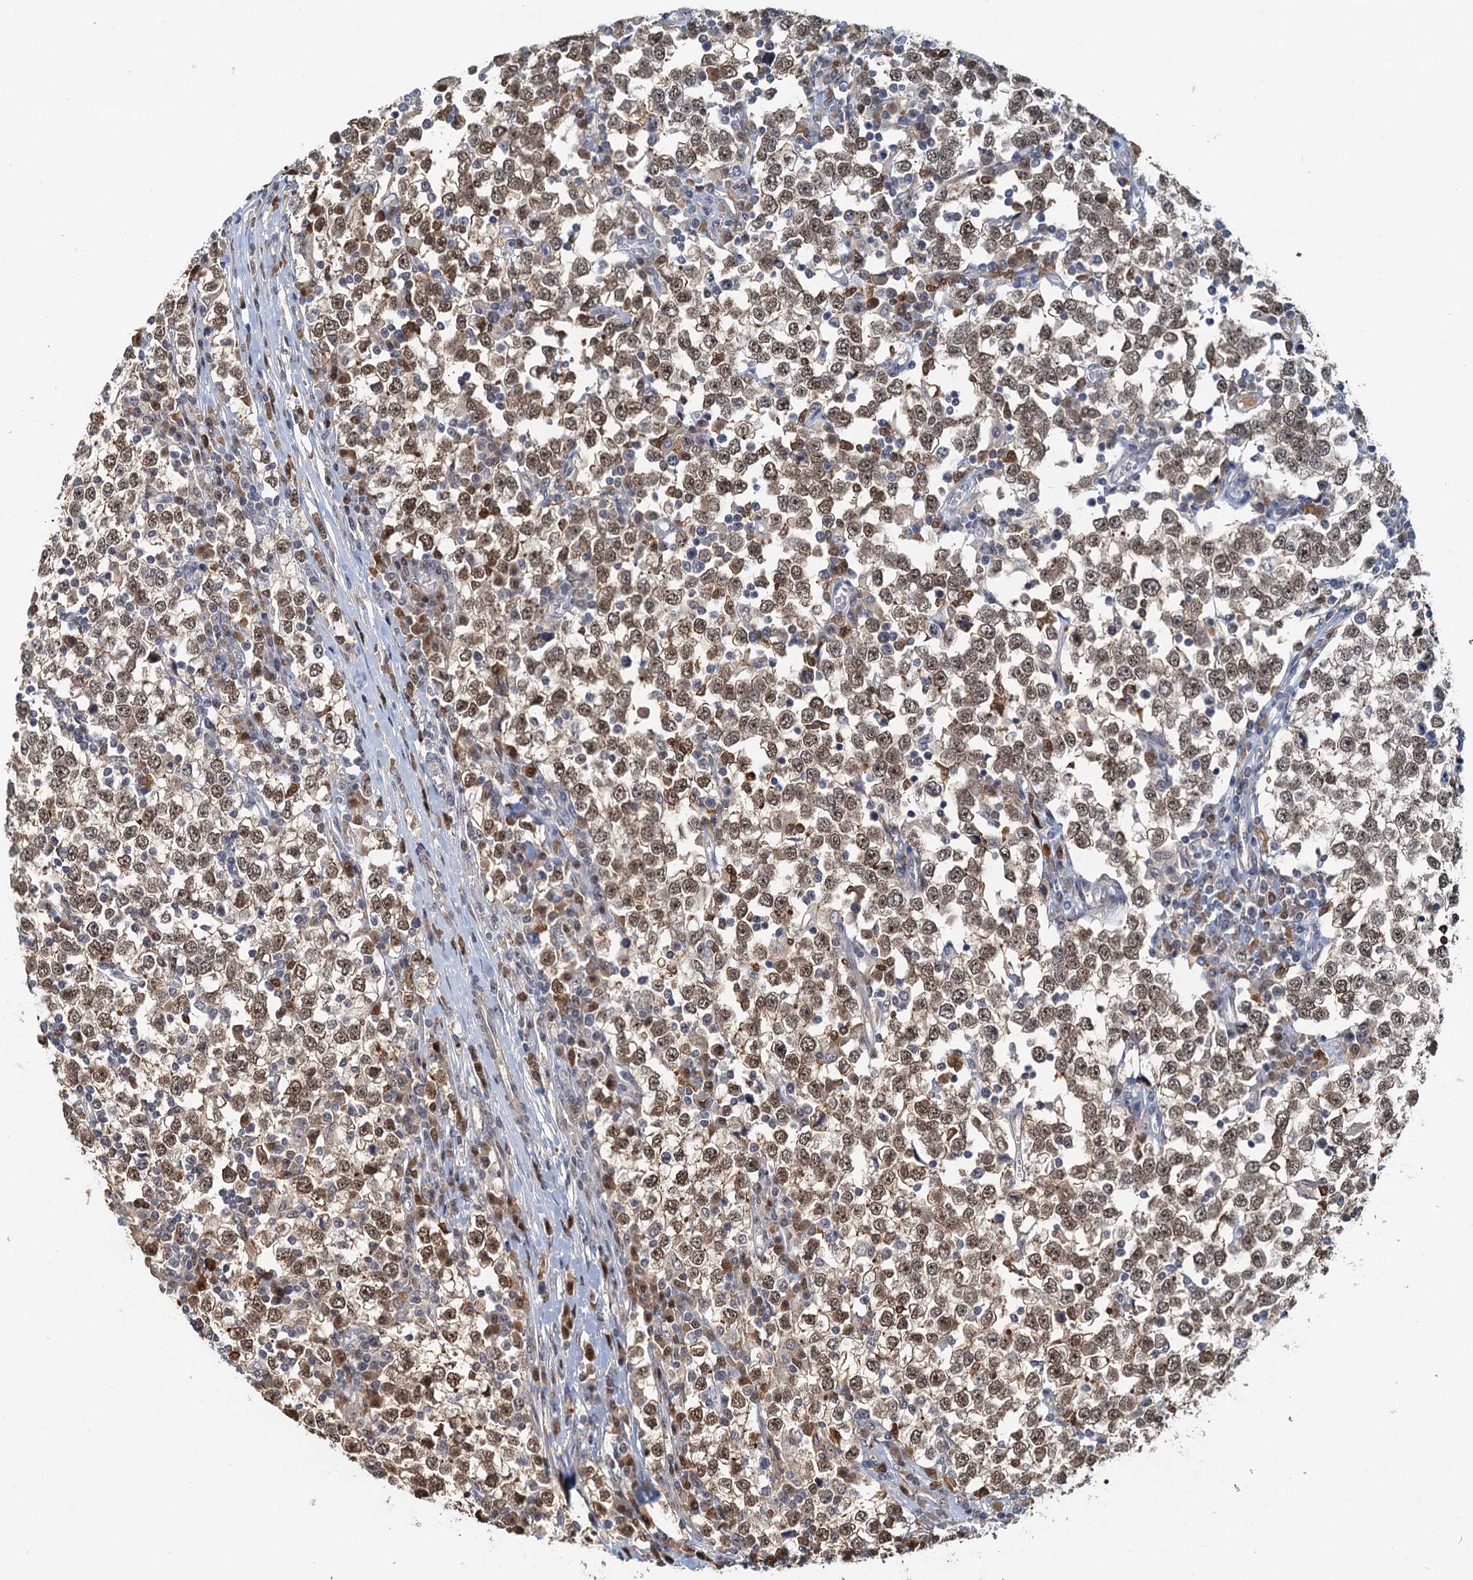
{"staining": {"intensity": "moderate", "quantity": ">75%", "location": "nuclear"}, "tissue": "testis cancer", "cell_type": "Tumor cells", "image_type": "cancer", "snomed": [{"axis": "morphology", "description": "Seminoma, NOS"}, {"axis": "topography", "description": "Testis"}], "caption": "Moderate nuclear expression is identified in about >75% of tumor cells in seminoma (testis).", "gene": "SPINDOC", "patient": {"sex": "male", "age": 65}}